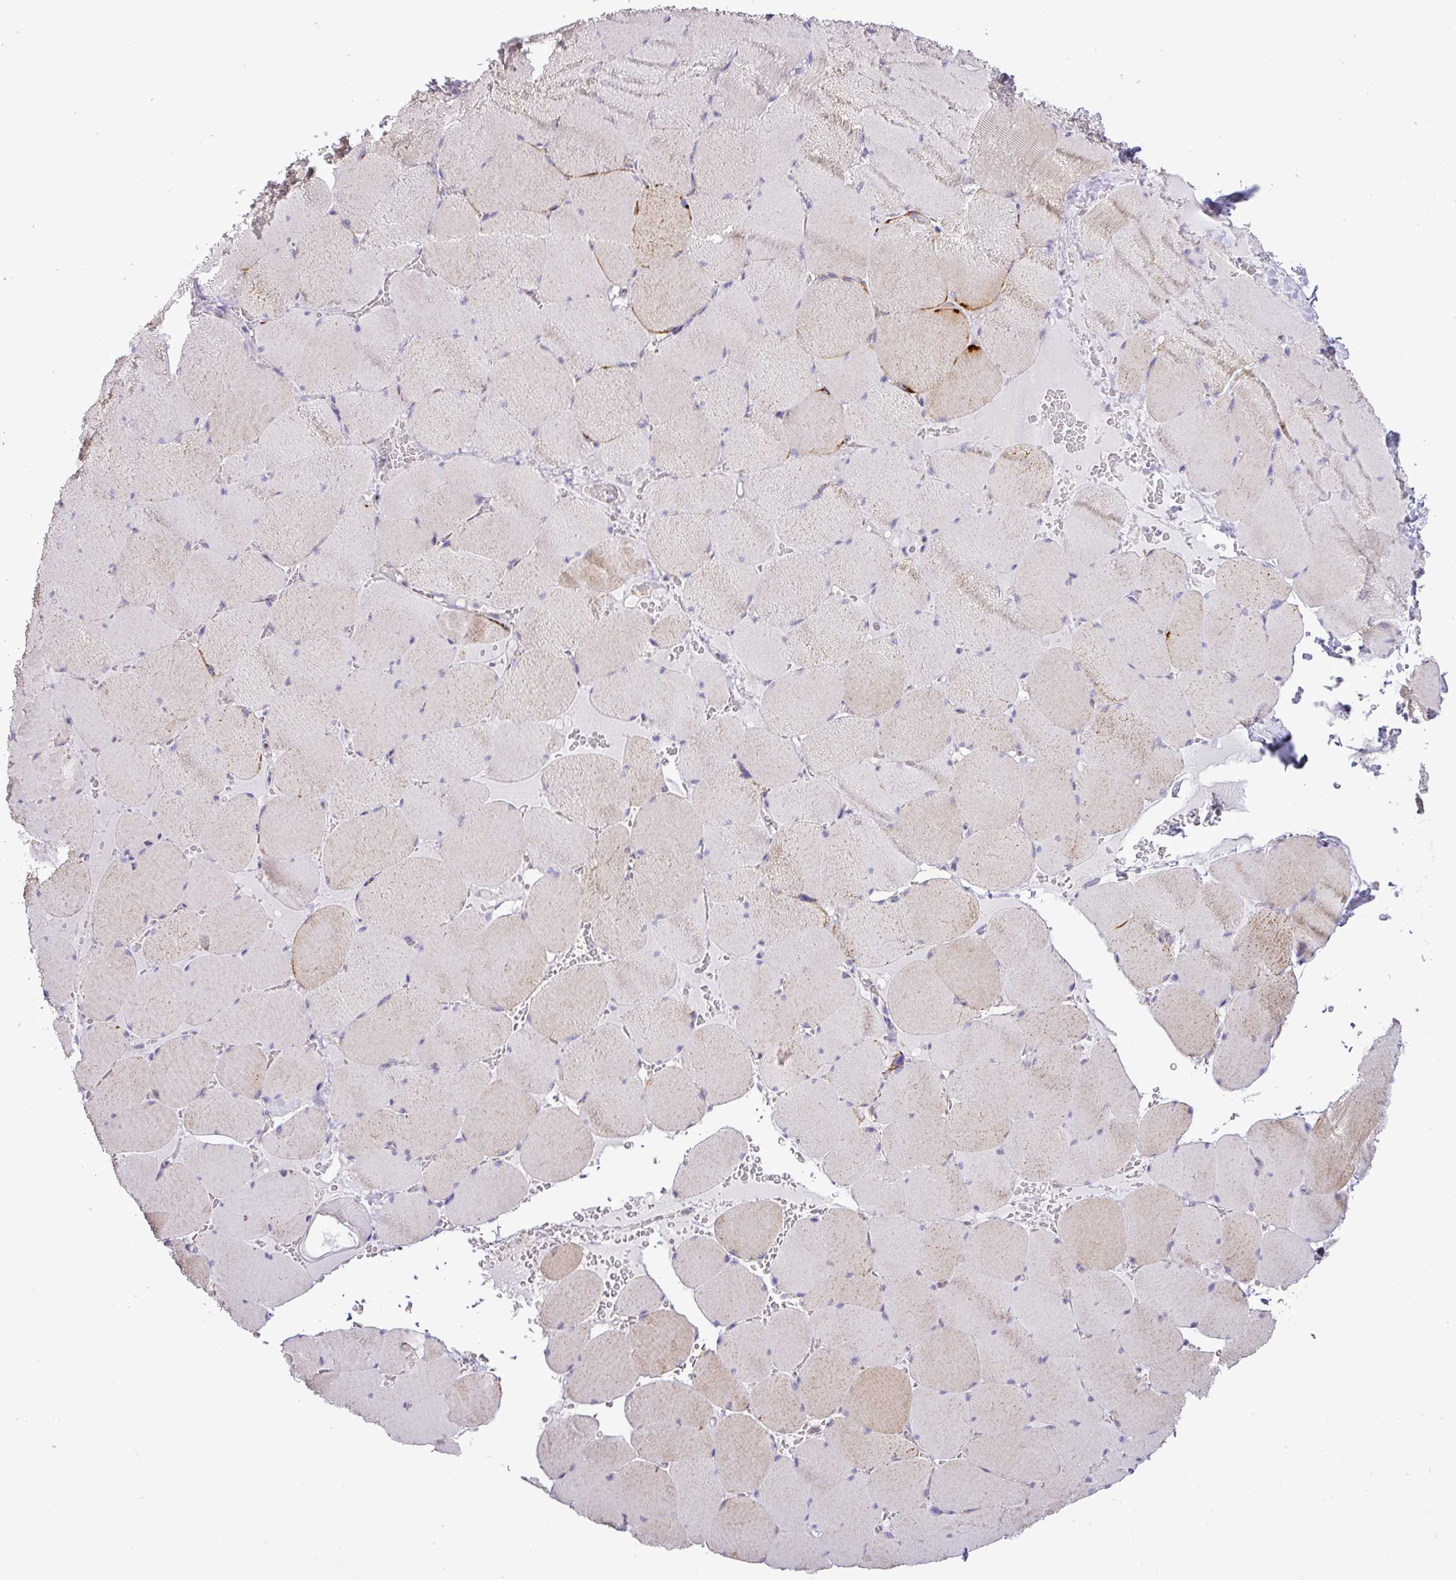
{"staining": {"intensity": "weak", "quantity": "25%-75%", "location": "cytoplasmic/membranous"}, "tissue": "skeletal muscle", "cell_type": "Myocytes", "image_type": "normal", "snomed": [{"axis": "morphology", "description": "Normal tissue, NOS"}, {"axis": "topography", "description": "Skeletal muscle"}, {"axis": "topography", "description": "Head-Neck"}], "caption": "Immunohistochemistry (IHC) micrograph of benign skeletal muscle: skeletal muscle stained using immunohistochemistry (IHC) displays low levels of weak protein expression localized specifically in the cytoplasmic/membranous of myocytes, appearing as a cytoplasmic/membranous brown color.", "gene": "ZNF81", "patient": {"sex": "male", "age": 66}}